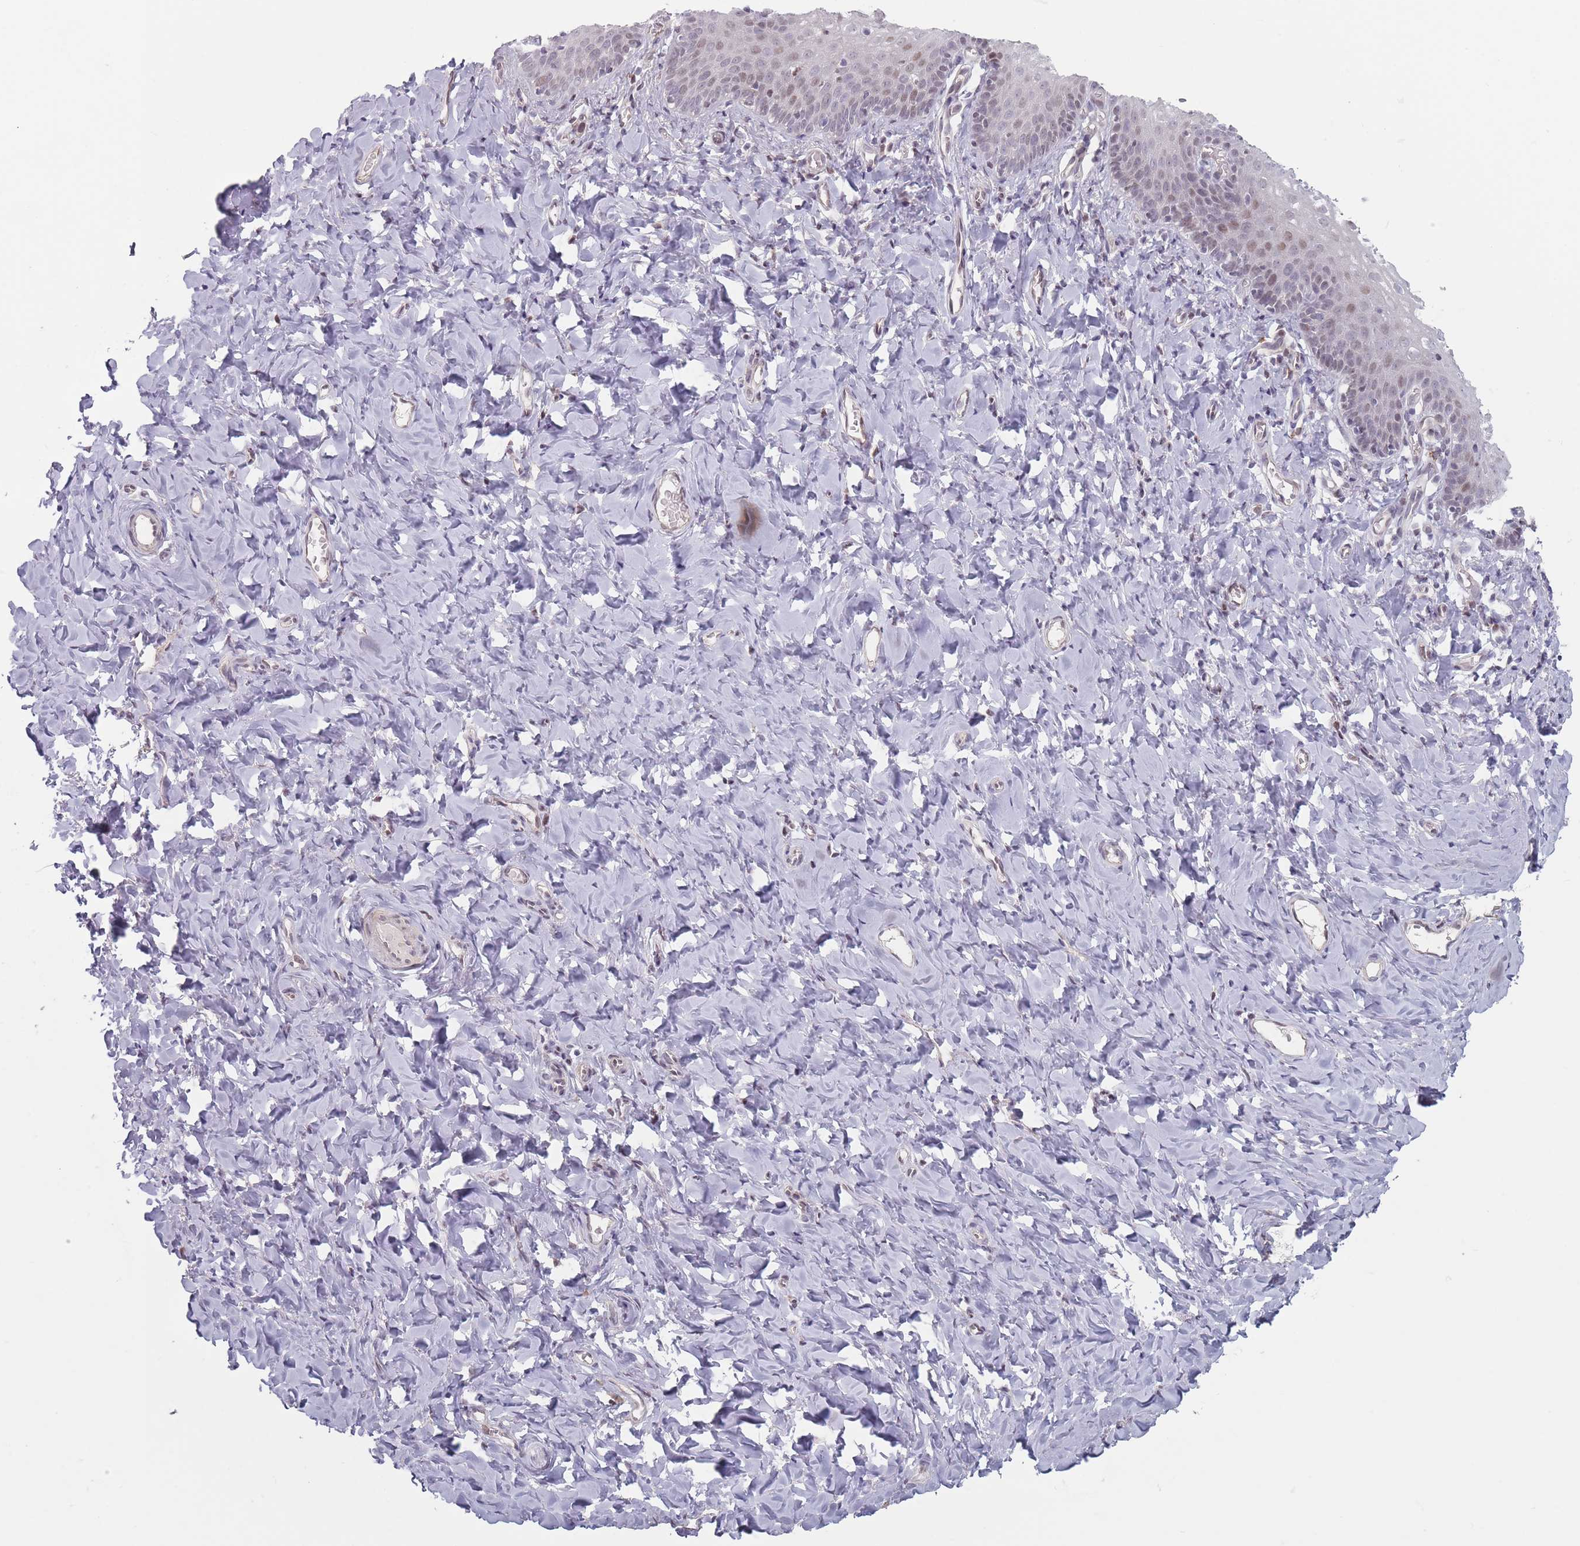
{"staining": {"intensity": "moderate", "quantity": "<25%", "location": "nuclear"}, "tissue": "vagina", "cell_type": "Squamous epithelial cells", "image_type": "normal", "snomed": [{"axis": "morphology", "description": "Normal tissue, NOS"}, {"axis": "topography", "description": "Vagina"}], "caption": "IHC of benign vagina exhibits low levels of moderate nuclear staining in about <25% of squamous epithelial cells. The protein of interest is stained brown, and the nuclei are stained in blue (DAB IHC with brightfield microscopy, high magnification).", "gene": "SH3BGRL2", "patient": {"sex": "female", "age": 60}}